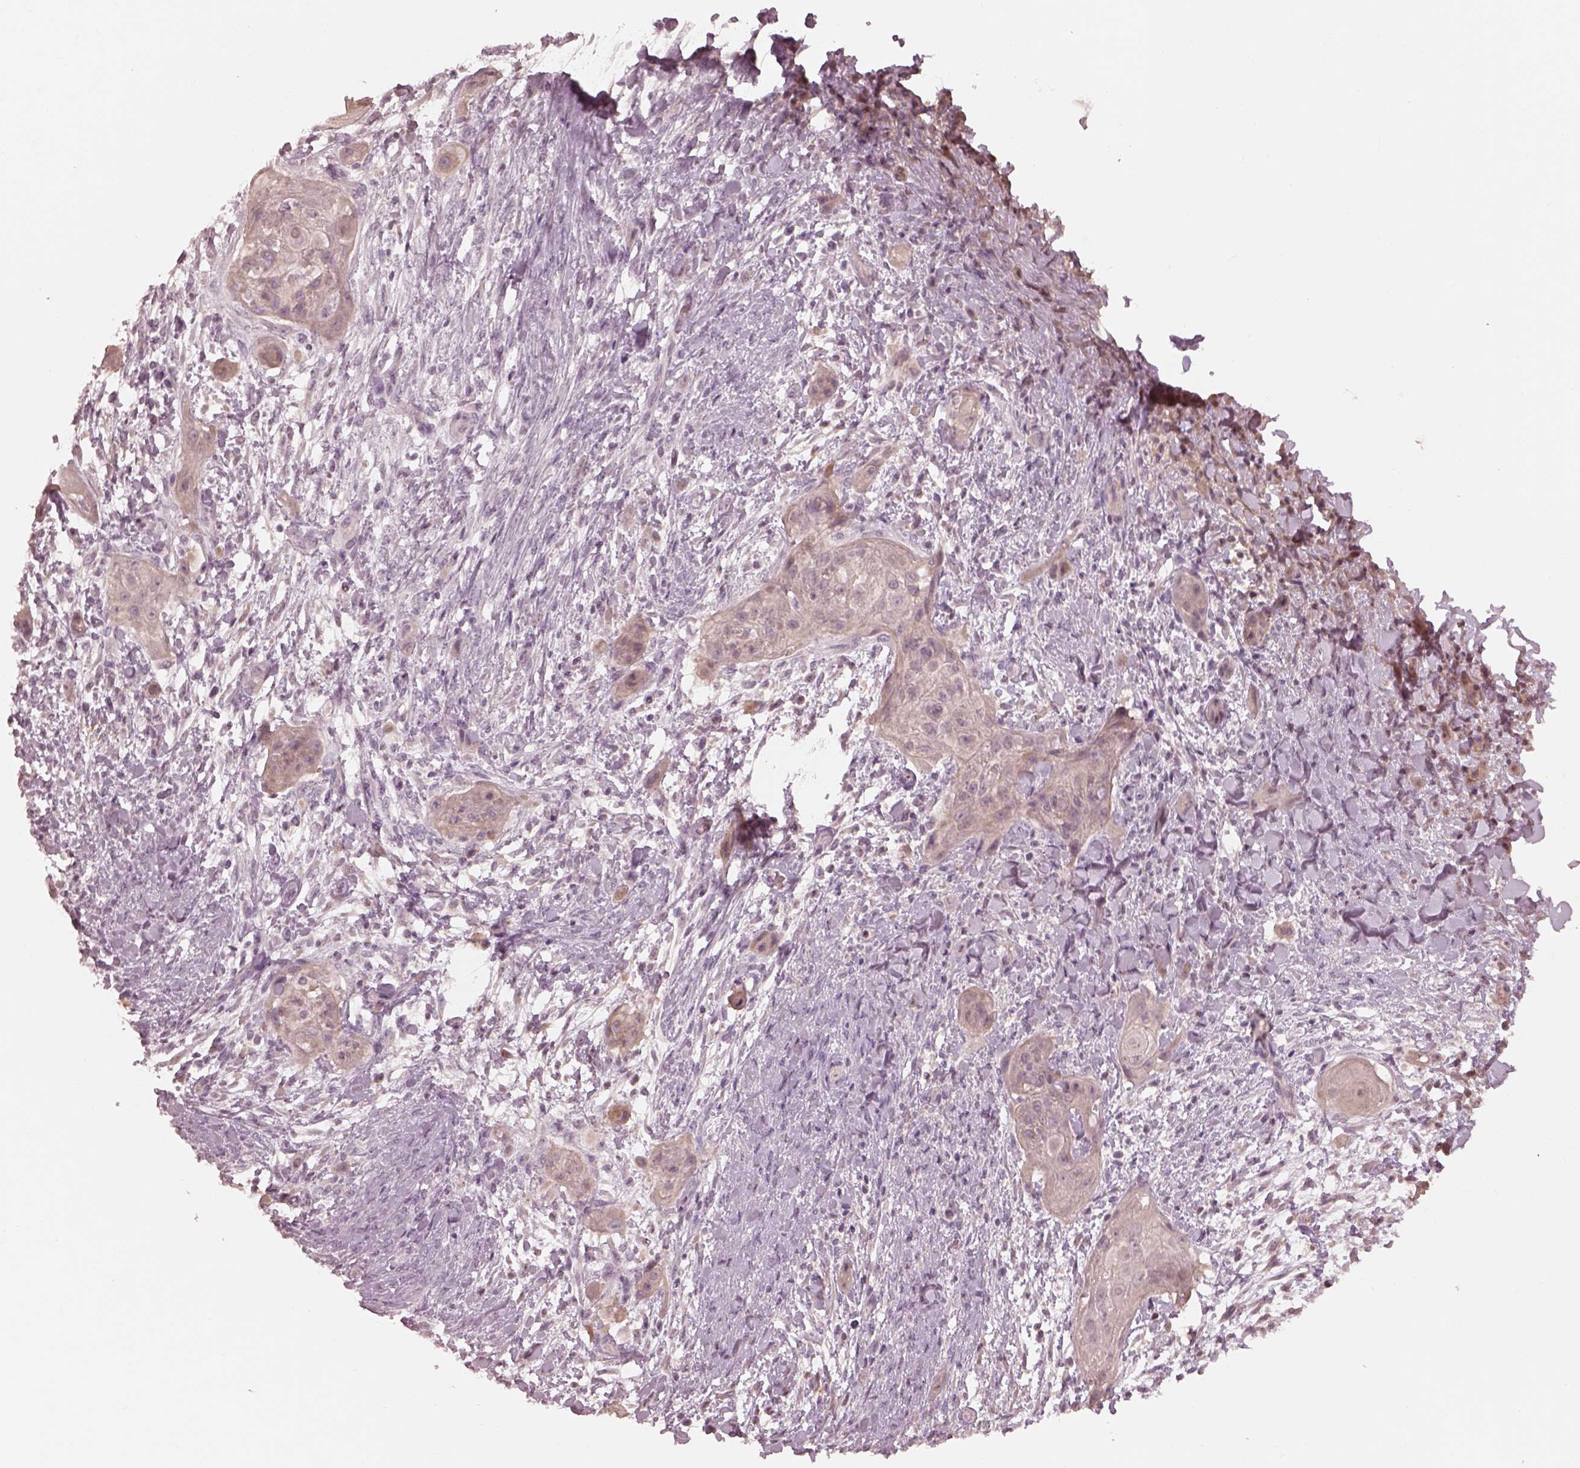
{"staining": {"intensity": "negative", "quantity": "none", "location": "none"}, "tissue": "skin cancer", "cell_type": "Tumor cells", "image_type": "cancer", "snomed": [{"axis": "morphology", "description": "Squamous cell carcinoma, NOS"}, {"axis": "topography", "description": "Skin"}], "caption": "There is no significant positivity in tumor cells of skin cancer.", "gene": "SLC25A46", "patient": {"sex": "male", "age": 62}}